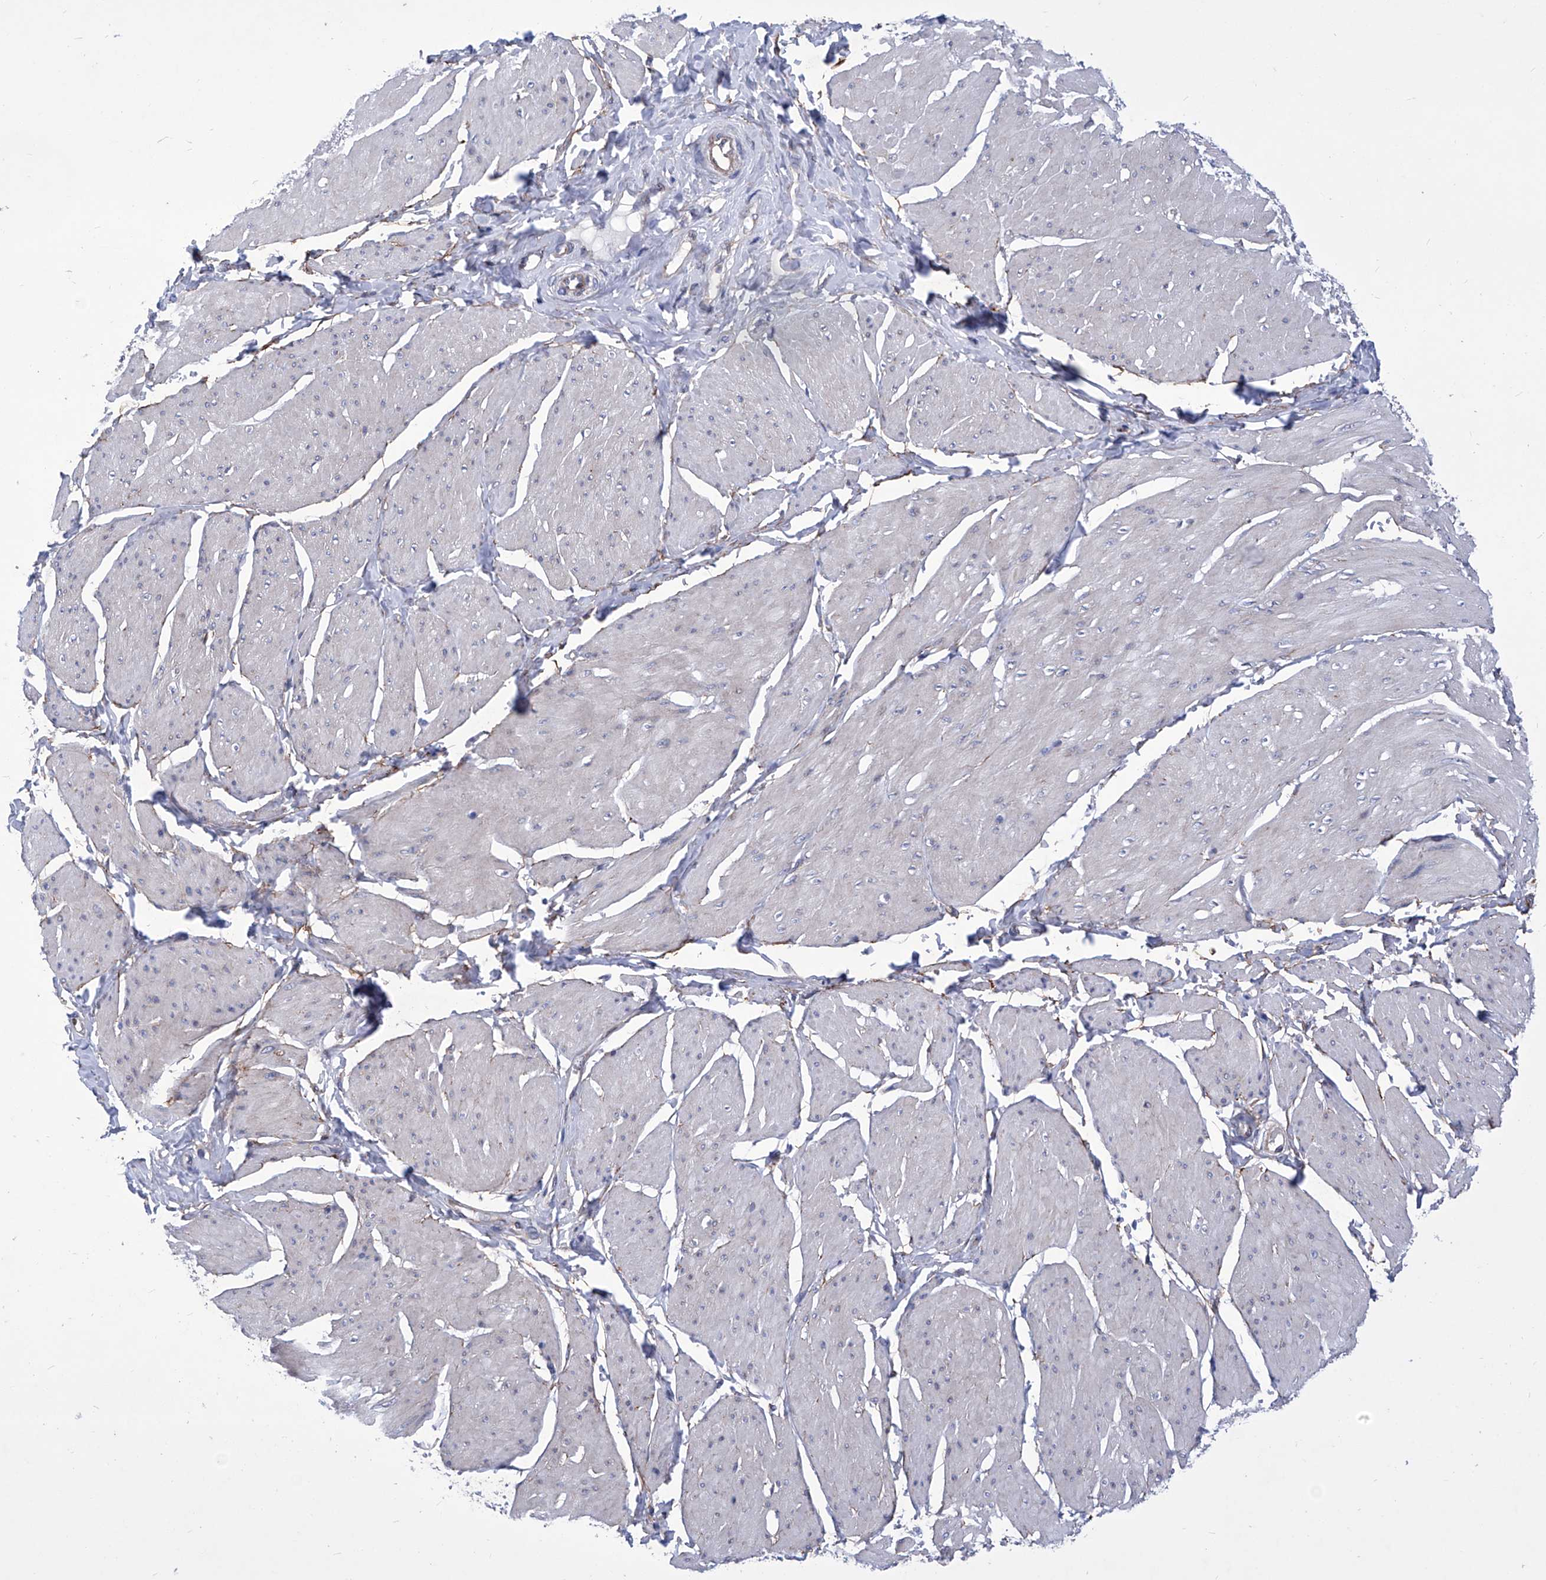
{"staining": {"intensity": "negative", "quantity": "none", "location": "none"}, "tissue": "smooth muscle", "cell_type": "Smooth muscle cells", "image_type": "normal", "snomed": [{"axis": "morphology", "description": "Urothelial carcinoma, High grade"}, {"axis": "topography", "description": "Urinary bladder"}], "caption": "Immunohistochemical staining of benign smooth muscle shows no significant expression in smooth muscle cells. (Brightfield microscopy of DAB (3,3'-diaminobenzidine) immunohistochemistry (IHC) at high magnification).", "gene": "KTI12", "patient": {"sex": "male", "age": 46}}